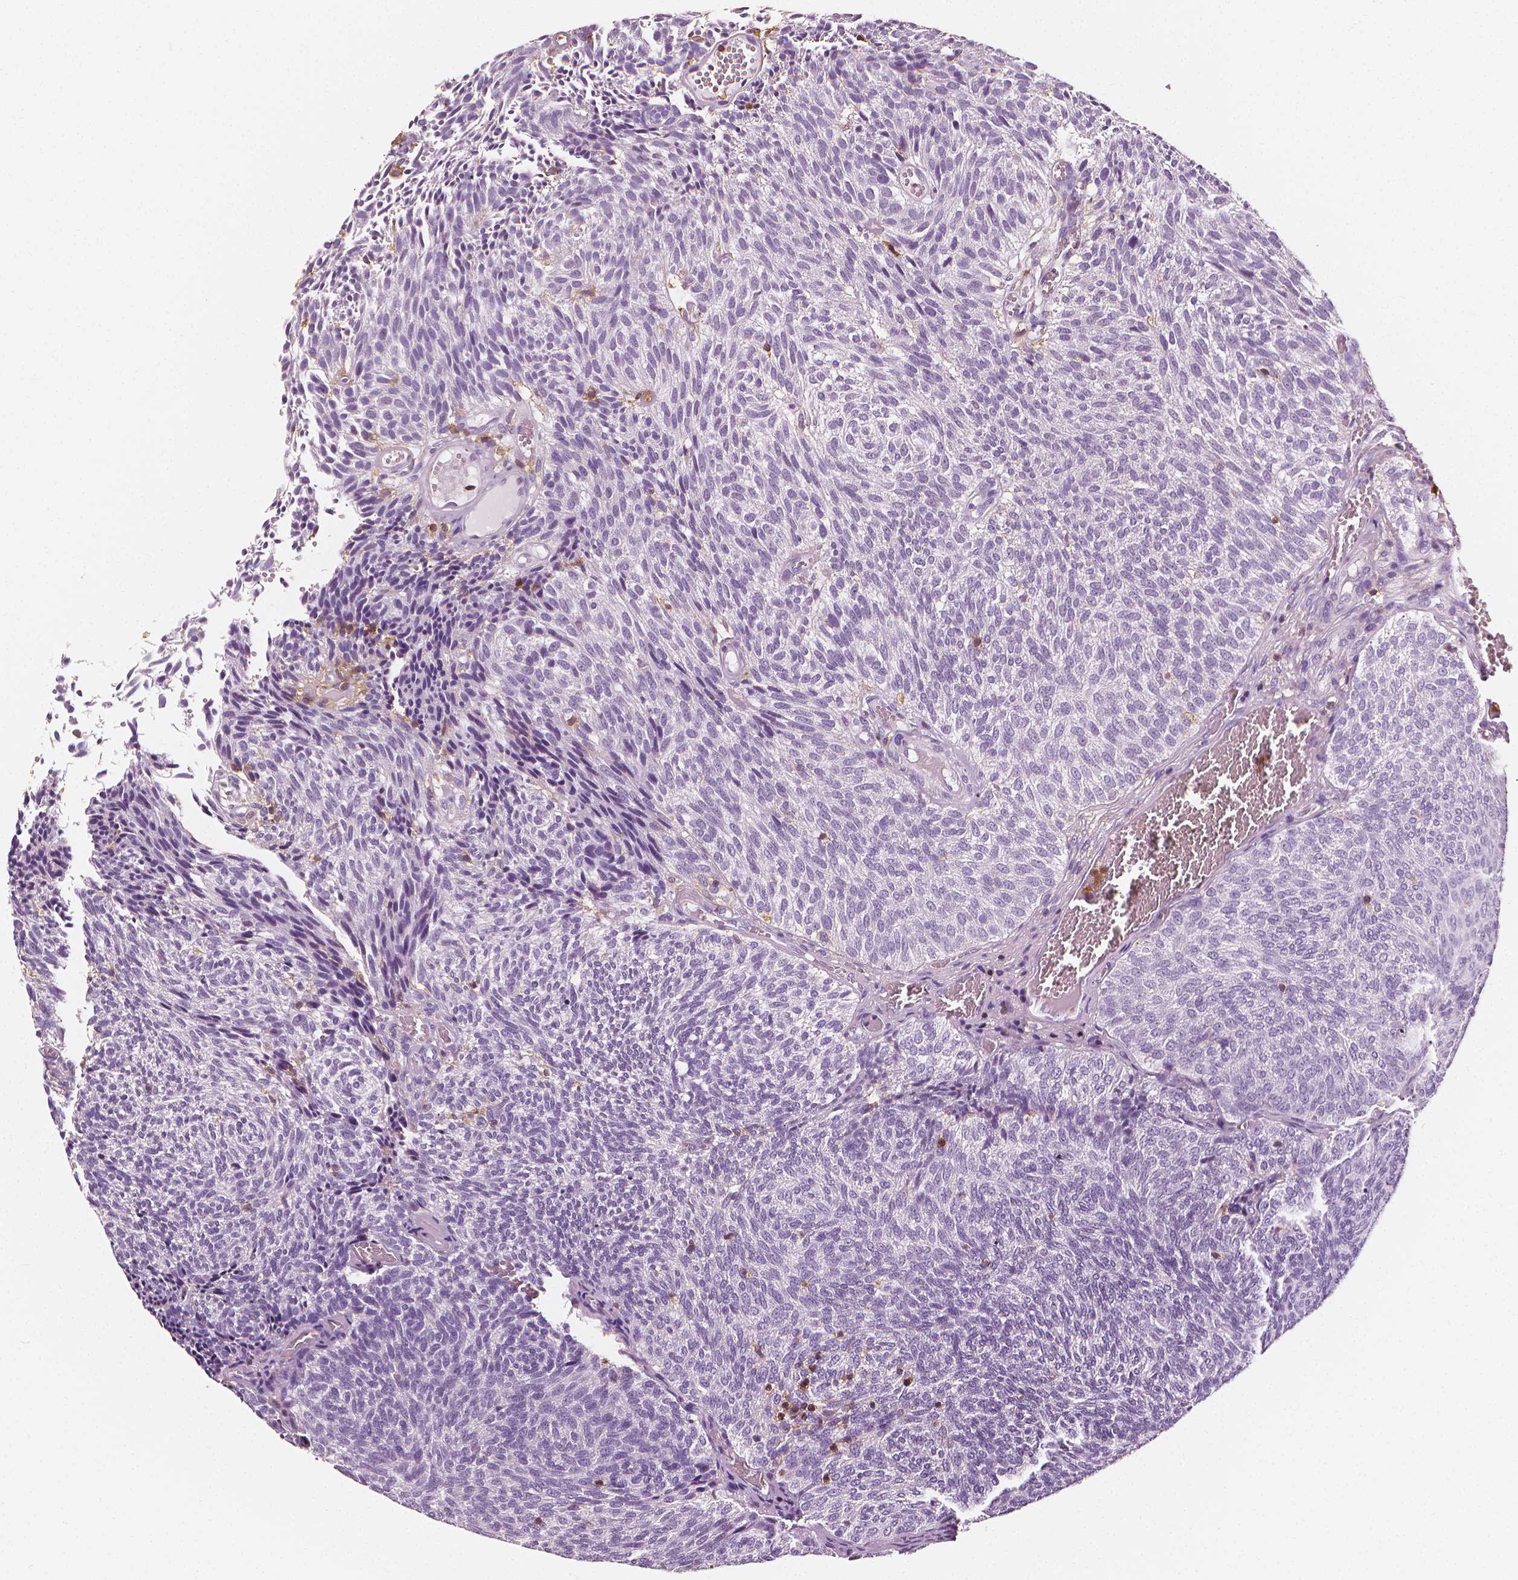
{"staining": {"intensity": "negative", "quantity": "none", "location": "none"}, "tissue": "urothelial cancer", "cell_type": "Tumor cells", "image_type": "cancer", "snomed": [{"axis": "morphology", "description": "Urothelial carcinoma, Low grade"}, {"axis": "topography", "description": "Urinary bladder"}], "caption": "High magnification brightfield microscopy of urothelial cancer stained with DAB (brown) and counterstained with hematoxylin (blue): tumor cells show no significant positivity. Brightfield microscopy of immunohistochemistry (IHC) stained with DAB (3,3'-diaminobenzidine) (brown) and hematoxylin (blue), captured at high magnification.", "gene": "PTPRC", "patient": {"sex": "male", "age": 77}}